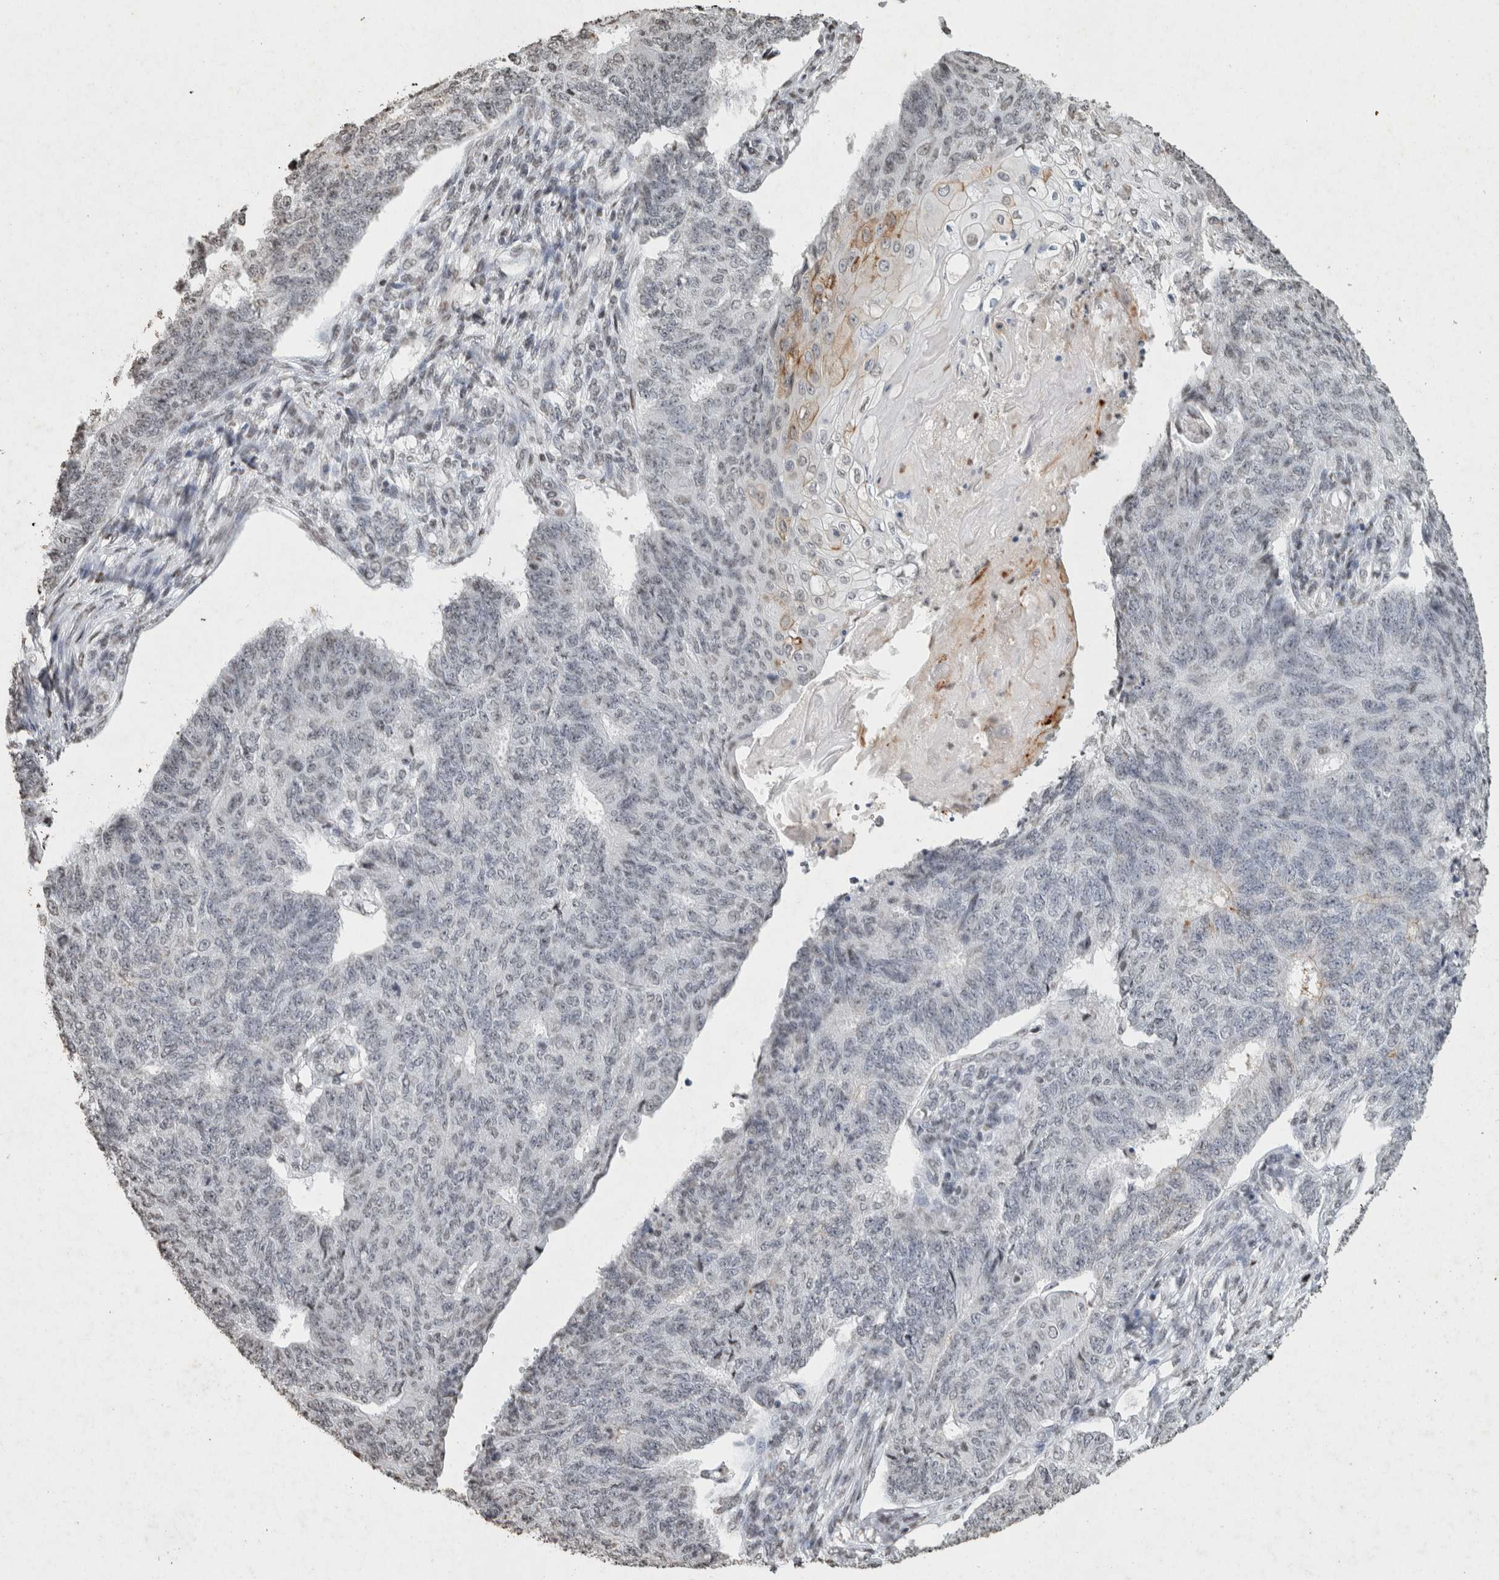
{"staining": {"intensity": "negative", "quantity": "none", "location": "none"}, "tissue": "endometrial cancer", "cell_type": "Tumor cells", "image_type": "cancer", "snomed": [{"axis": "morphology", "description": "Adenocarcinoma, NOS"}, {"axis": "topography", "description": "Endometrium"}], "caption": "DAB (3,3'-diaminobenzidine) immunohistochemical staining of human endometrial cancer (adenocarcinoma) exhibits no significant positivity in tumor cells. The staining is performed using DAB (3,3'-diaminobenzidine) brown chromogen with nuclei counter-stained in using hematoxylin.", "gene": "CNTN1", "patient": {"sex": "female", "age": 32}}